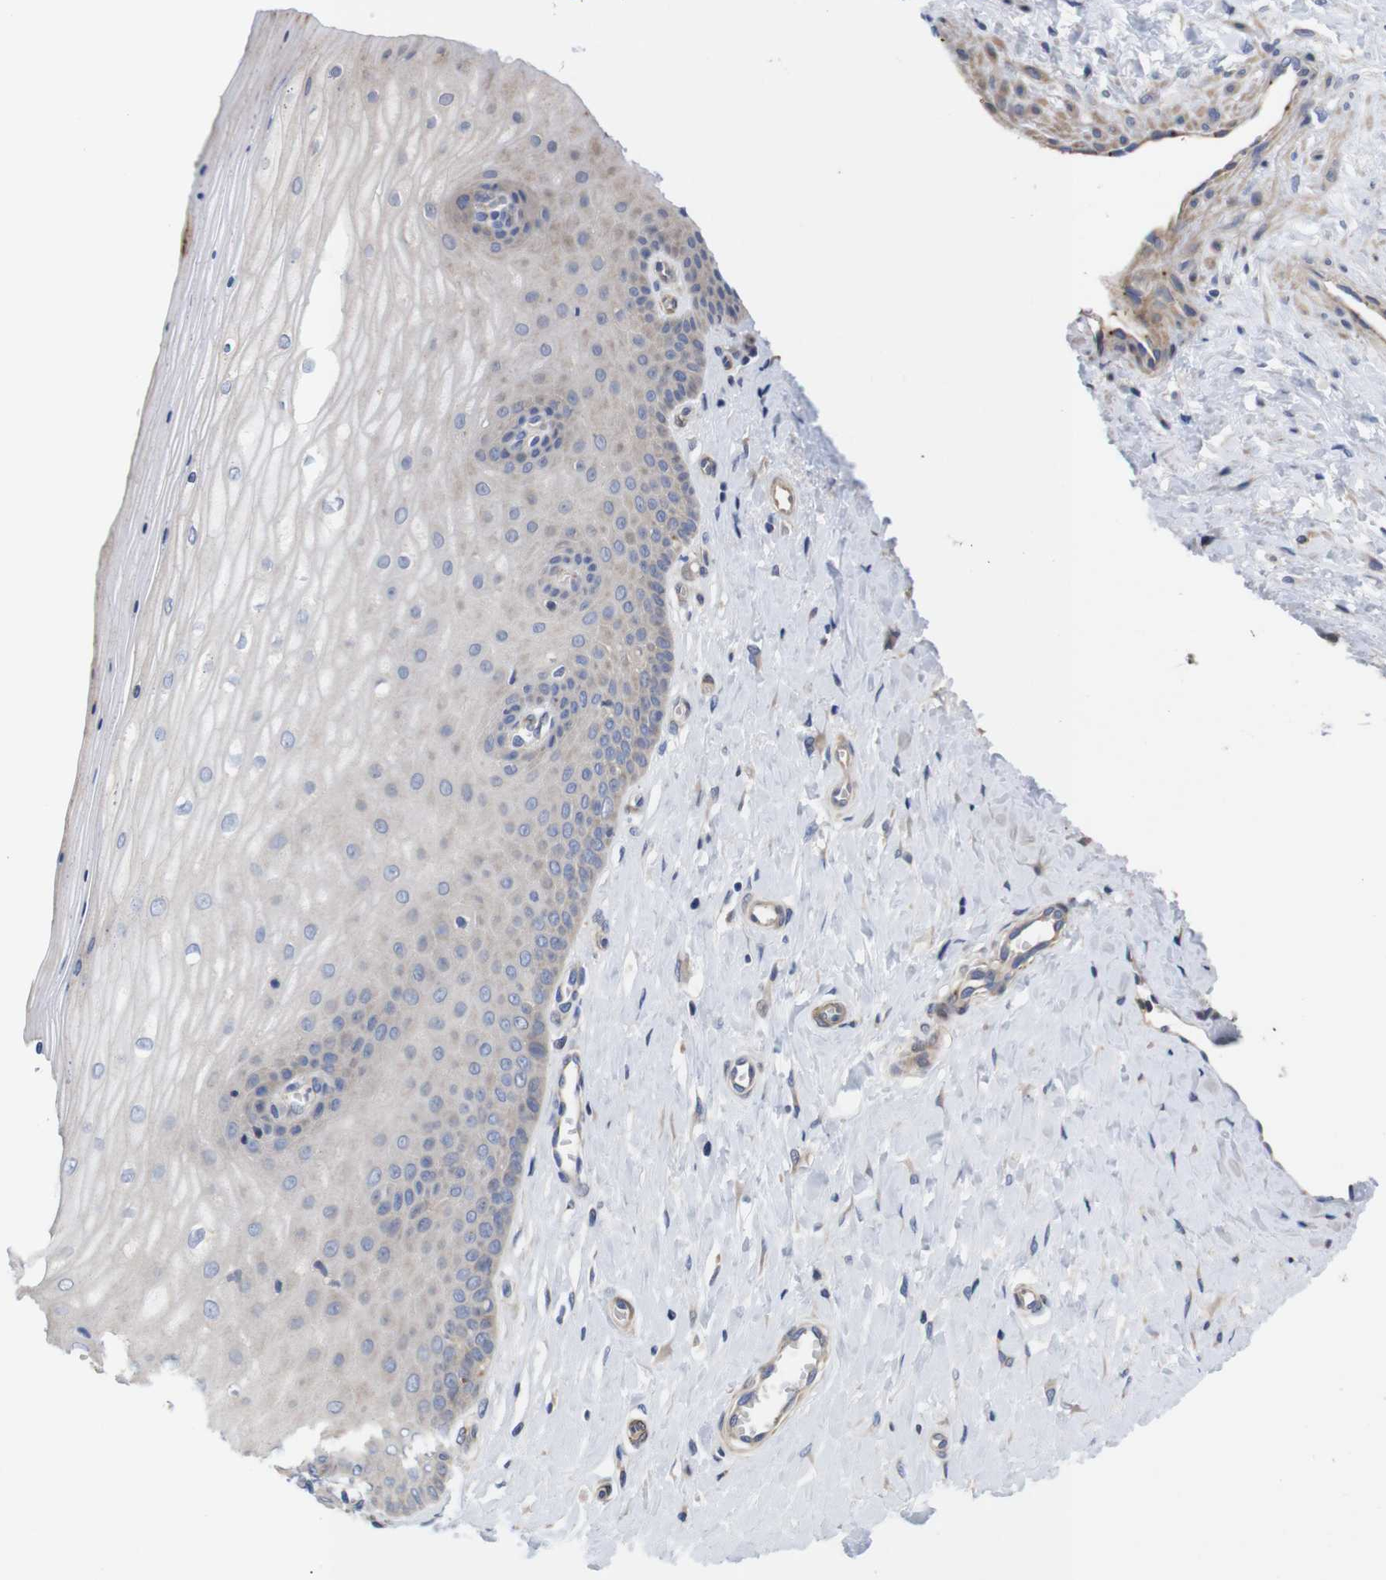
{"staining": {"intensity": "weak", "quantity": "<25%", "location": "cytoplasmic/membranous"}, "tissue": "cervix", "cell_type": "Squamous epithelial cells", "image_type": "normal", "snomed": [{"axis": "morphology", "description": "Normal tissue, NOS"}, {"axis": "topography", "description": "Cervix"}], "caption": "An immunohistochemistry (IHC) micrograph of unremarkable cervix is shown. There is no staining in squamous epithelial cells of cervix.", "gene": "SPRY3", "patient": {"sex": "female", "age": 55}}